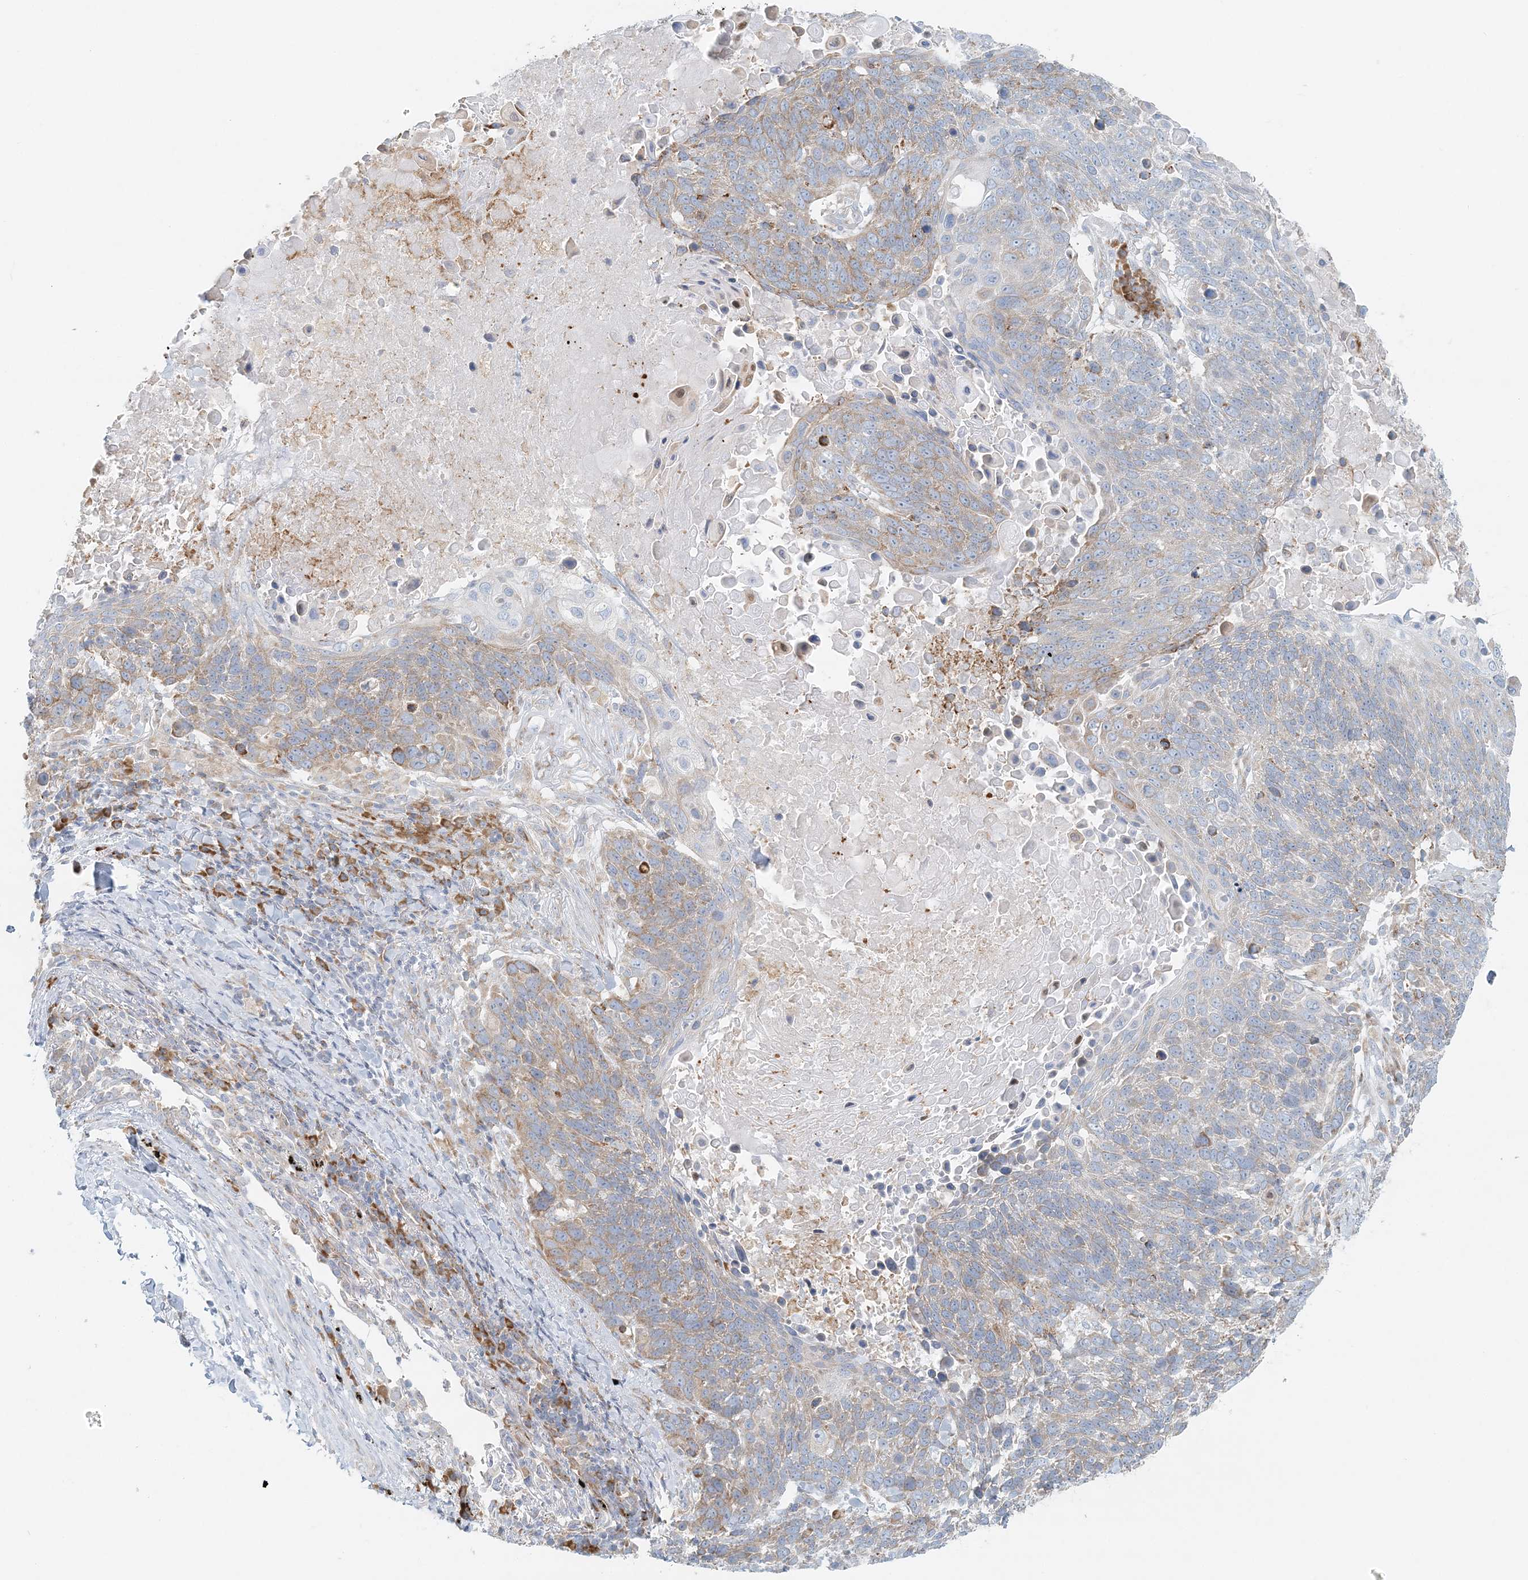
{"staining": {"intensity": "moderate", "quantity": "25%-75%", "location": "cytoplasmic/membranous"}, "tissue": "lung cancer", "cell_type": "Tumor cells", "image_type": "cancer", "snomed": [{"axis": "morphology", "description": "Squamous cell carcinoma, NOS"}, {"axis": "topography", "description": "Lung"}], "caption": "A high-resolution image shows immunohistochemistry staining of lung cancer (squamous cell carcinoma), which reveals moderate cytoplasmic/membranous expression in approximately 25%-75% of tumor cells.", "gene": "STK11IP", "patient": {"sex": "male", "age": 66}}